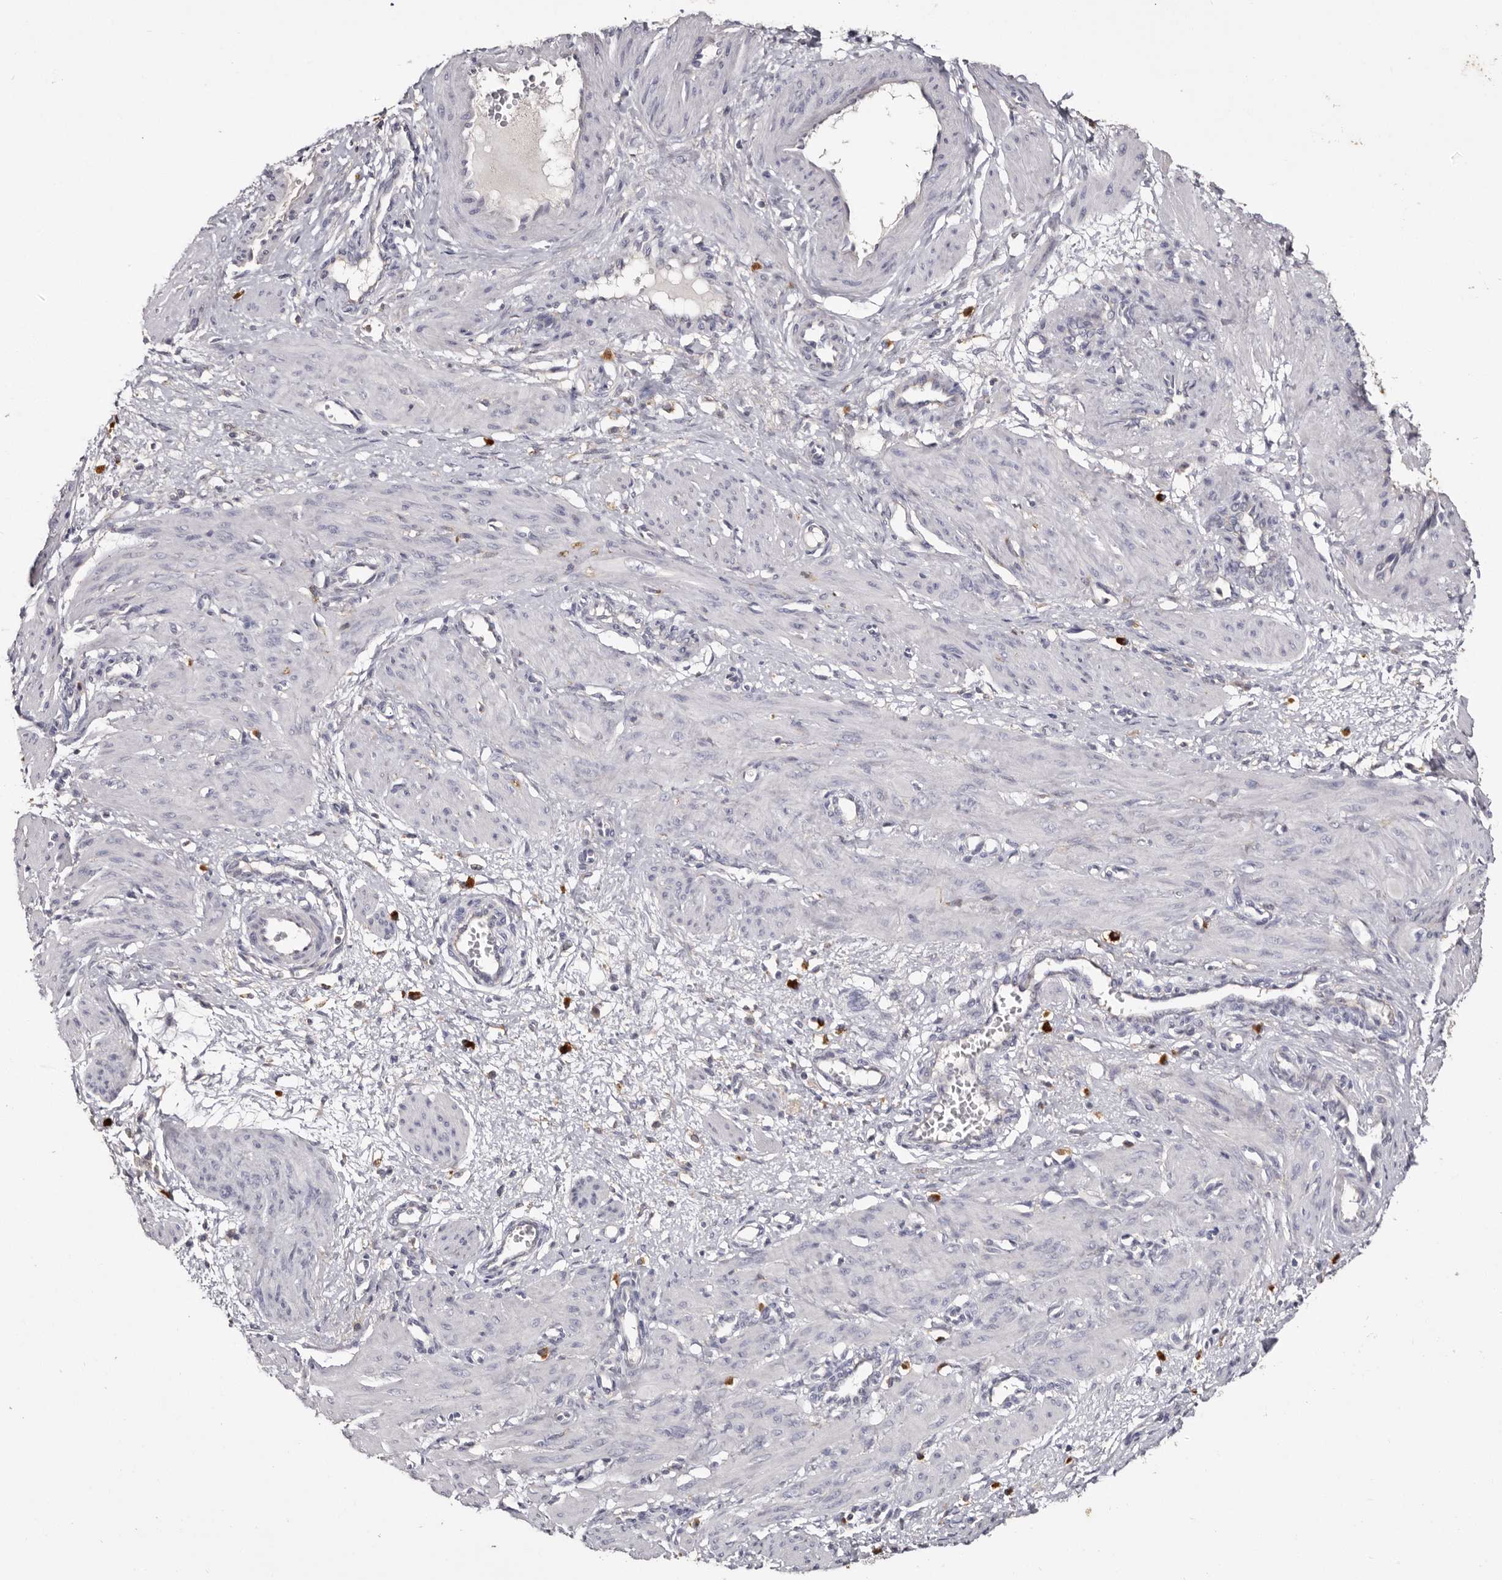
{"staining": {"intensity": "negative", "quantity": "none", "location": "none"}, "tissue": "smooth muscle", "cell_type": "Smooth muscle cells", "image_type": "normal", "snomed": [{"axis": "morphology", "description": "Normal tissue, NOS"}, {"axis": "topography", "description": "Endometrium"}], "caption": "A histopathology image of human smooth muscle is negative for staining in smooth muscle cells. The staining is performed using DAB brown chromogen with nuclei counter-stained in using hematoxylin.", "gene": "DAP", "patient": {"sex": "female", "age": 33}}